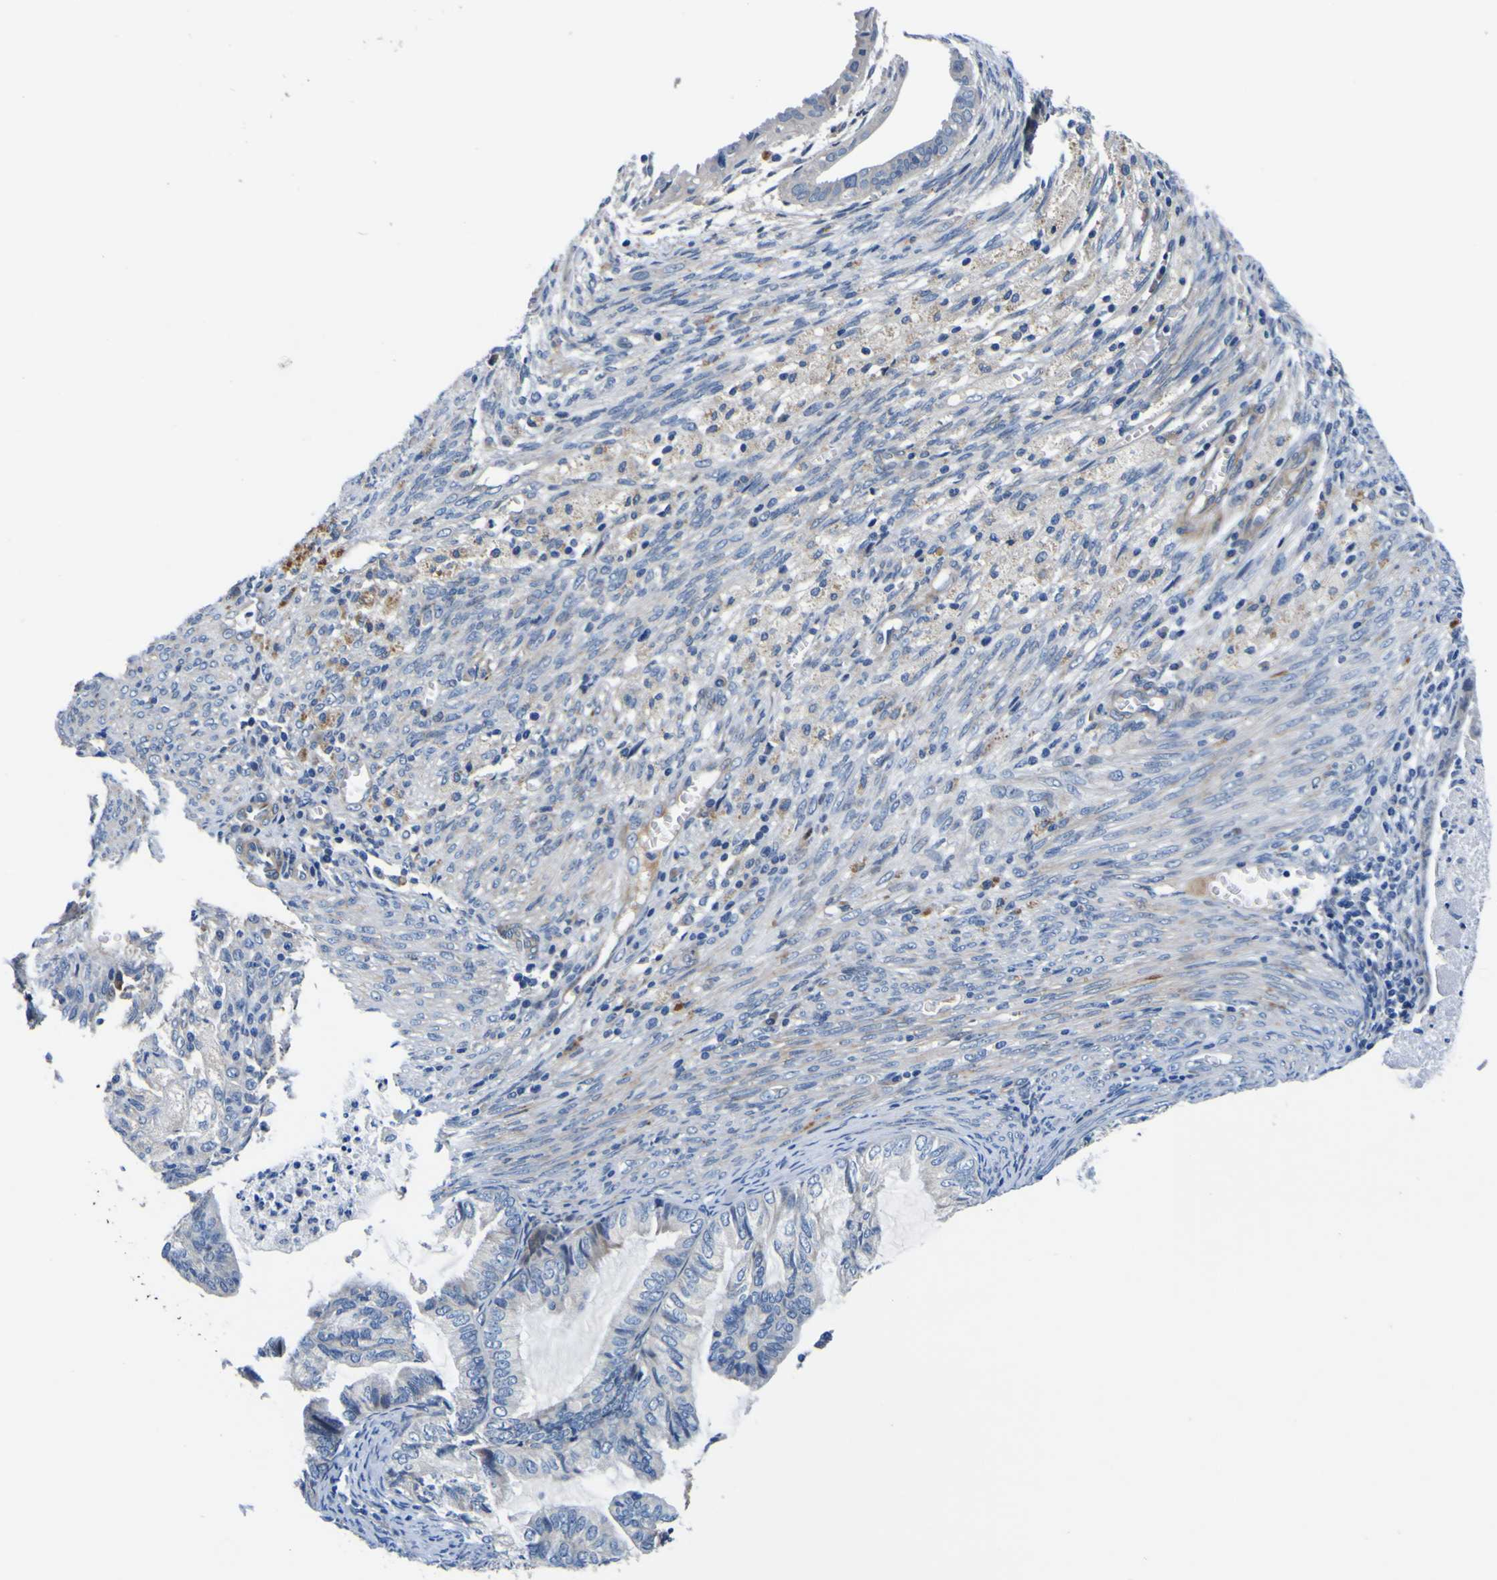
{"staining": {"intensity": "negative", "quantity": "none", "location": "none"}, "tissue": "cervical cancer", "cell_type": "Tumor cells", "image_type": "cancer", "snomed": [{"axis": "morphology", "description": "Normal tissue, NOS"}, {"axis": "morphology", "description": "Adenocarcinoma, NOS"}, {"axis": "topography", "description": "Cervix"}, {"axis": "topography", "description": "Endometrium"}], "caption": "Protein analysis of cervical cancer exhibits no significant positivity in tumor cells.", "gene": "AGAP3", "patient": {"sex": "female", "age": 86}}